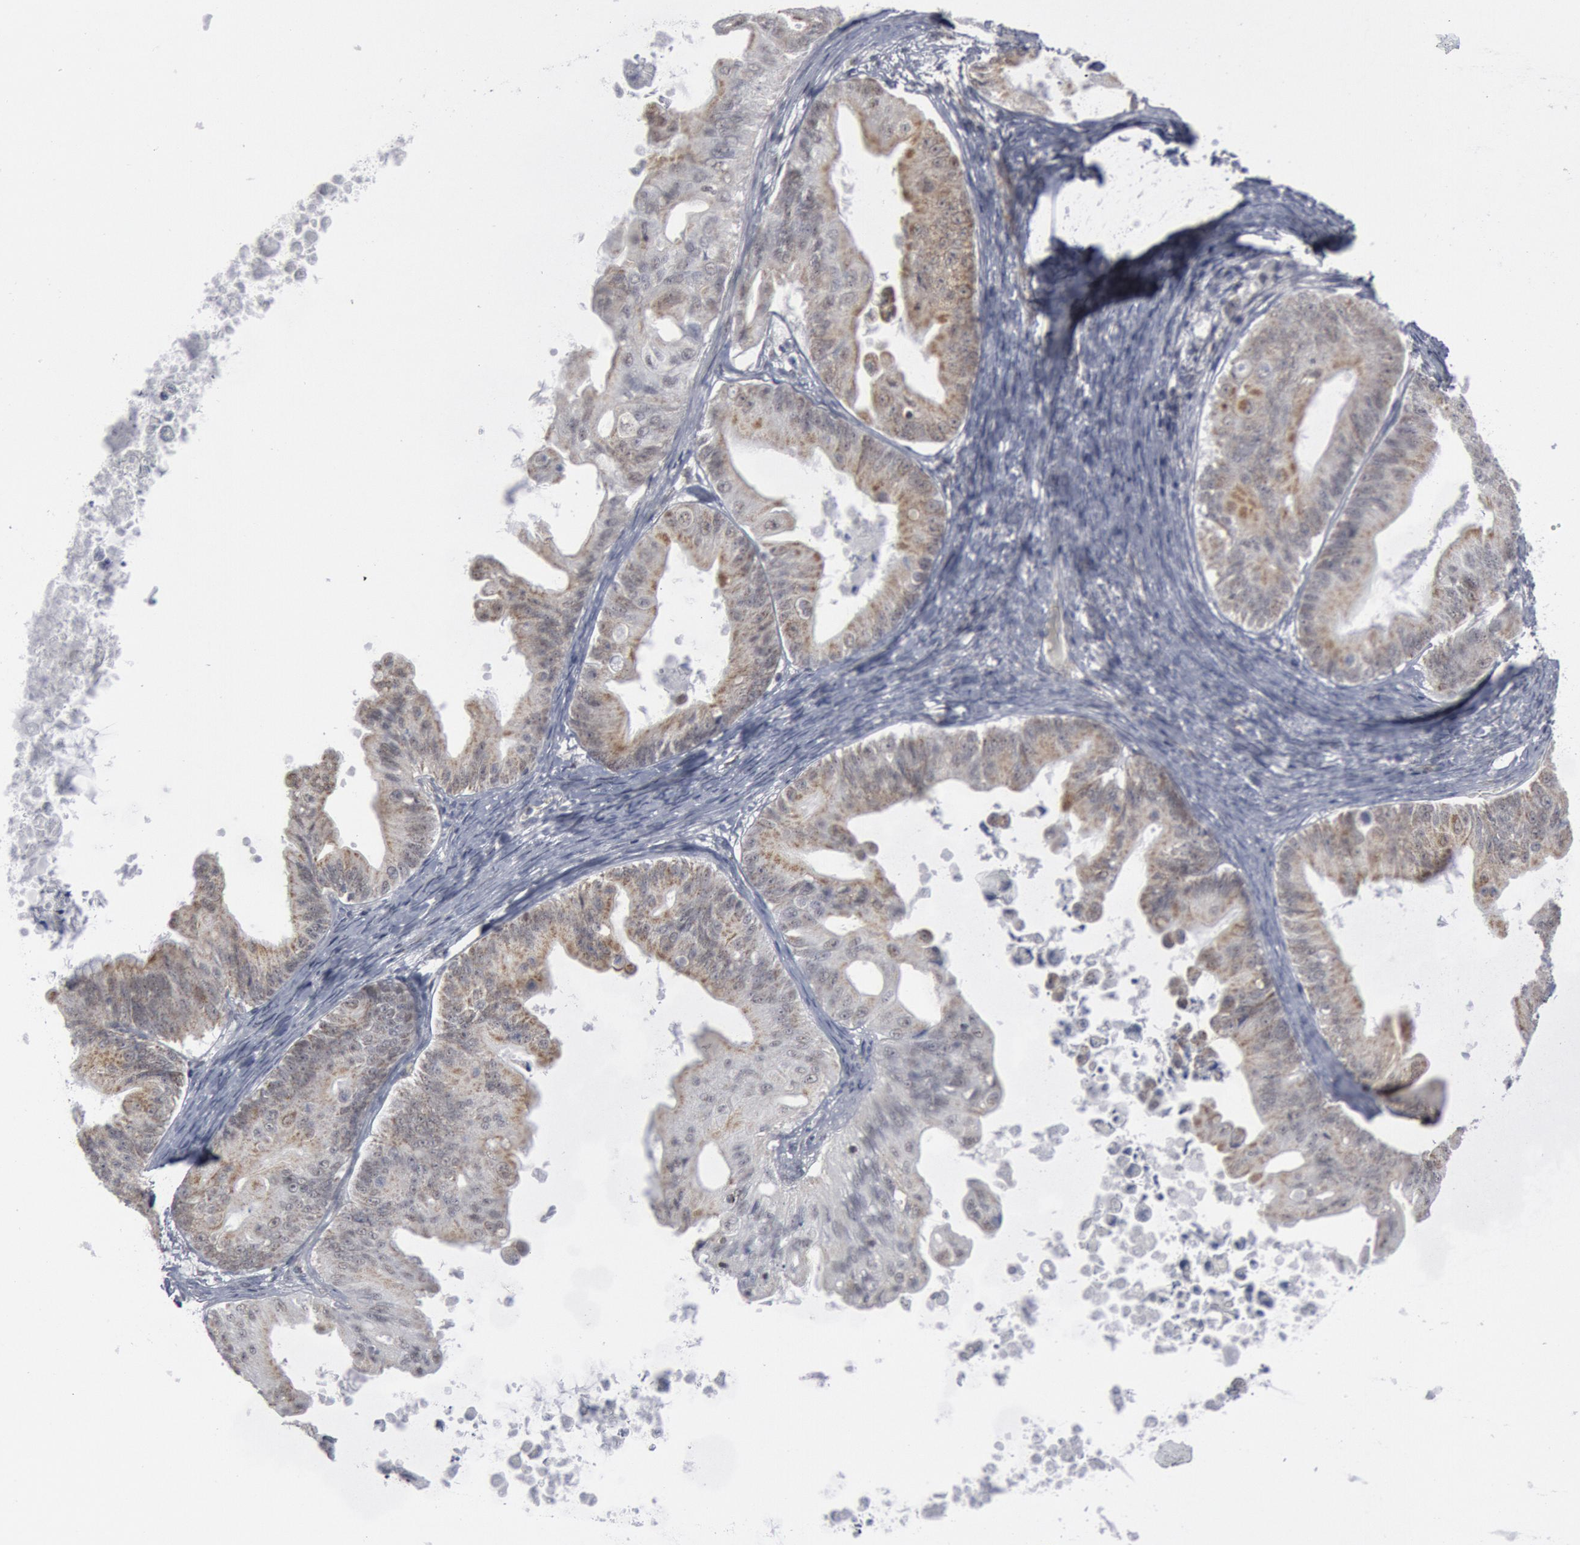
{"staining": {"intensity": "weak", "quantity": "<25%", "location": "cytoplasmic/membranous"}, "tissue": "ovarian cancer", "cell_type": "Tumor cells", "image_type": "cancer", "snomed": [{"axis": "morphology", "description": "Cystadenocarcinoma, mucinous, NOS"}, {"axis": "topography", "description": "Ovary"}], "caption": "DAB (3,3'-diaminobenzidine) immunohistochemical staining of human ovarian cancer demonstrates no significant staining in tumor cells. (DAB immunohistochemistry, high magnification).", "gene": "CASP9", "patient": {"sex": "female", "age": 37}}